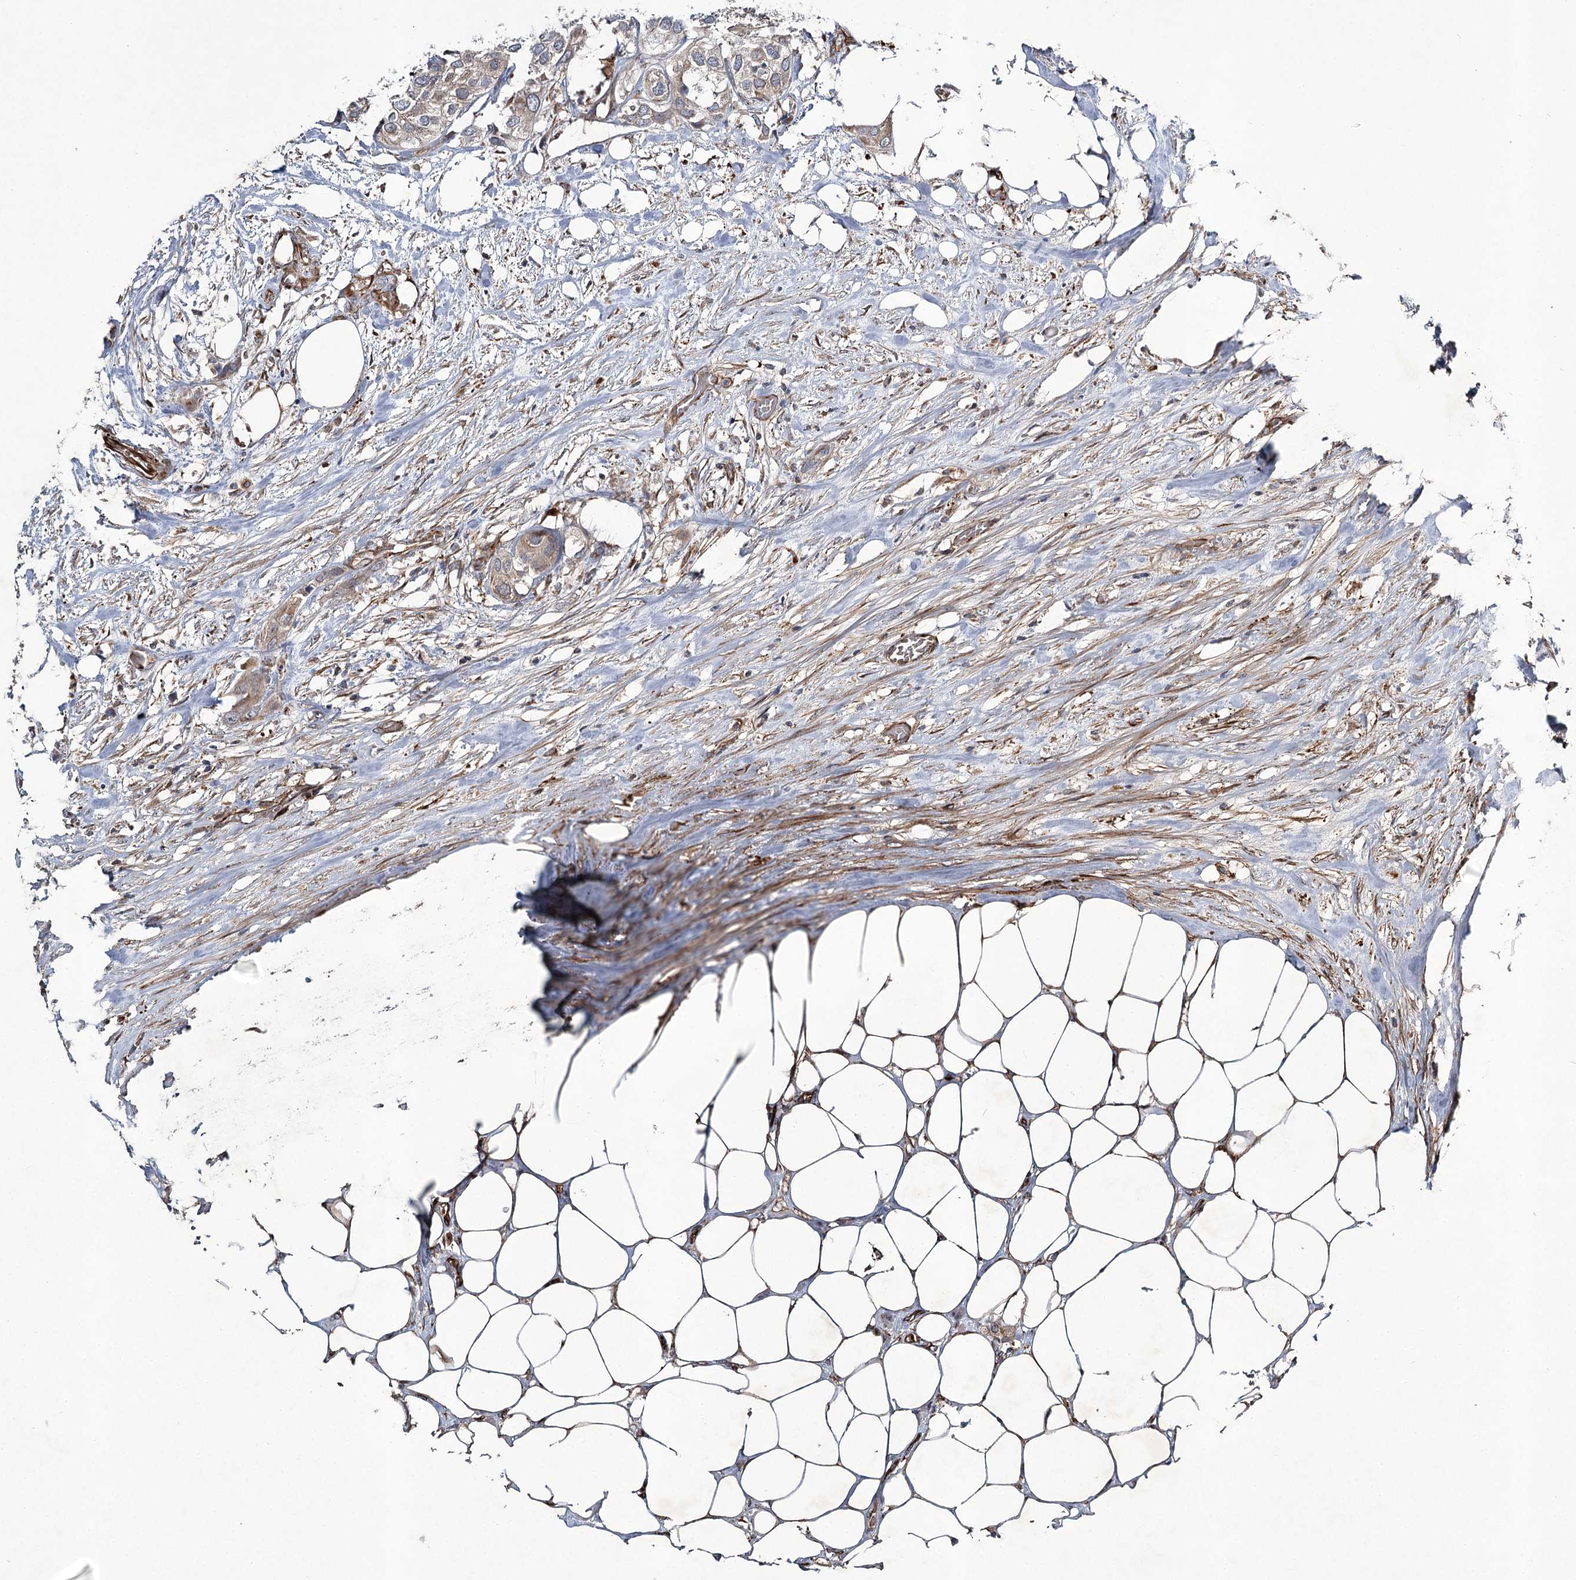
{"staining": {"intensity": "weak", "quantity": "25%-75%", "location": "cytoplasmic/membranous"}, "tissue": "urothelial cancer", "cell_type": "Tumor cells", "image_type": "cancer", "snomed": [{"axis": "morphology", "description": "Urothelial carcinoma, High grade"}, {"axis": "topography", "description": "Urinary bladder"}], "caption": "Protein staining displays weak cytoplasmic/membranous positivity in approximately 25%-75% of tumor cells in urothelial cancer.", "gene": "DPEP2", "patient": {"sex": "male", "age": 64}}